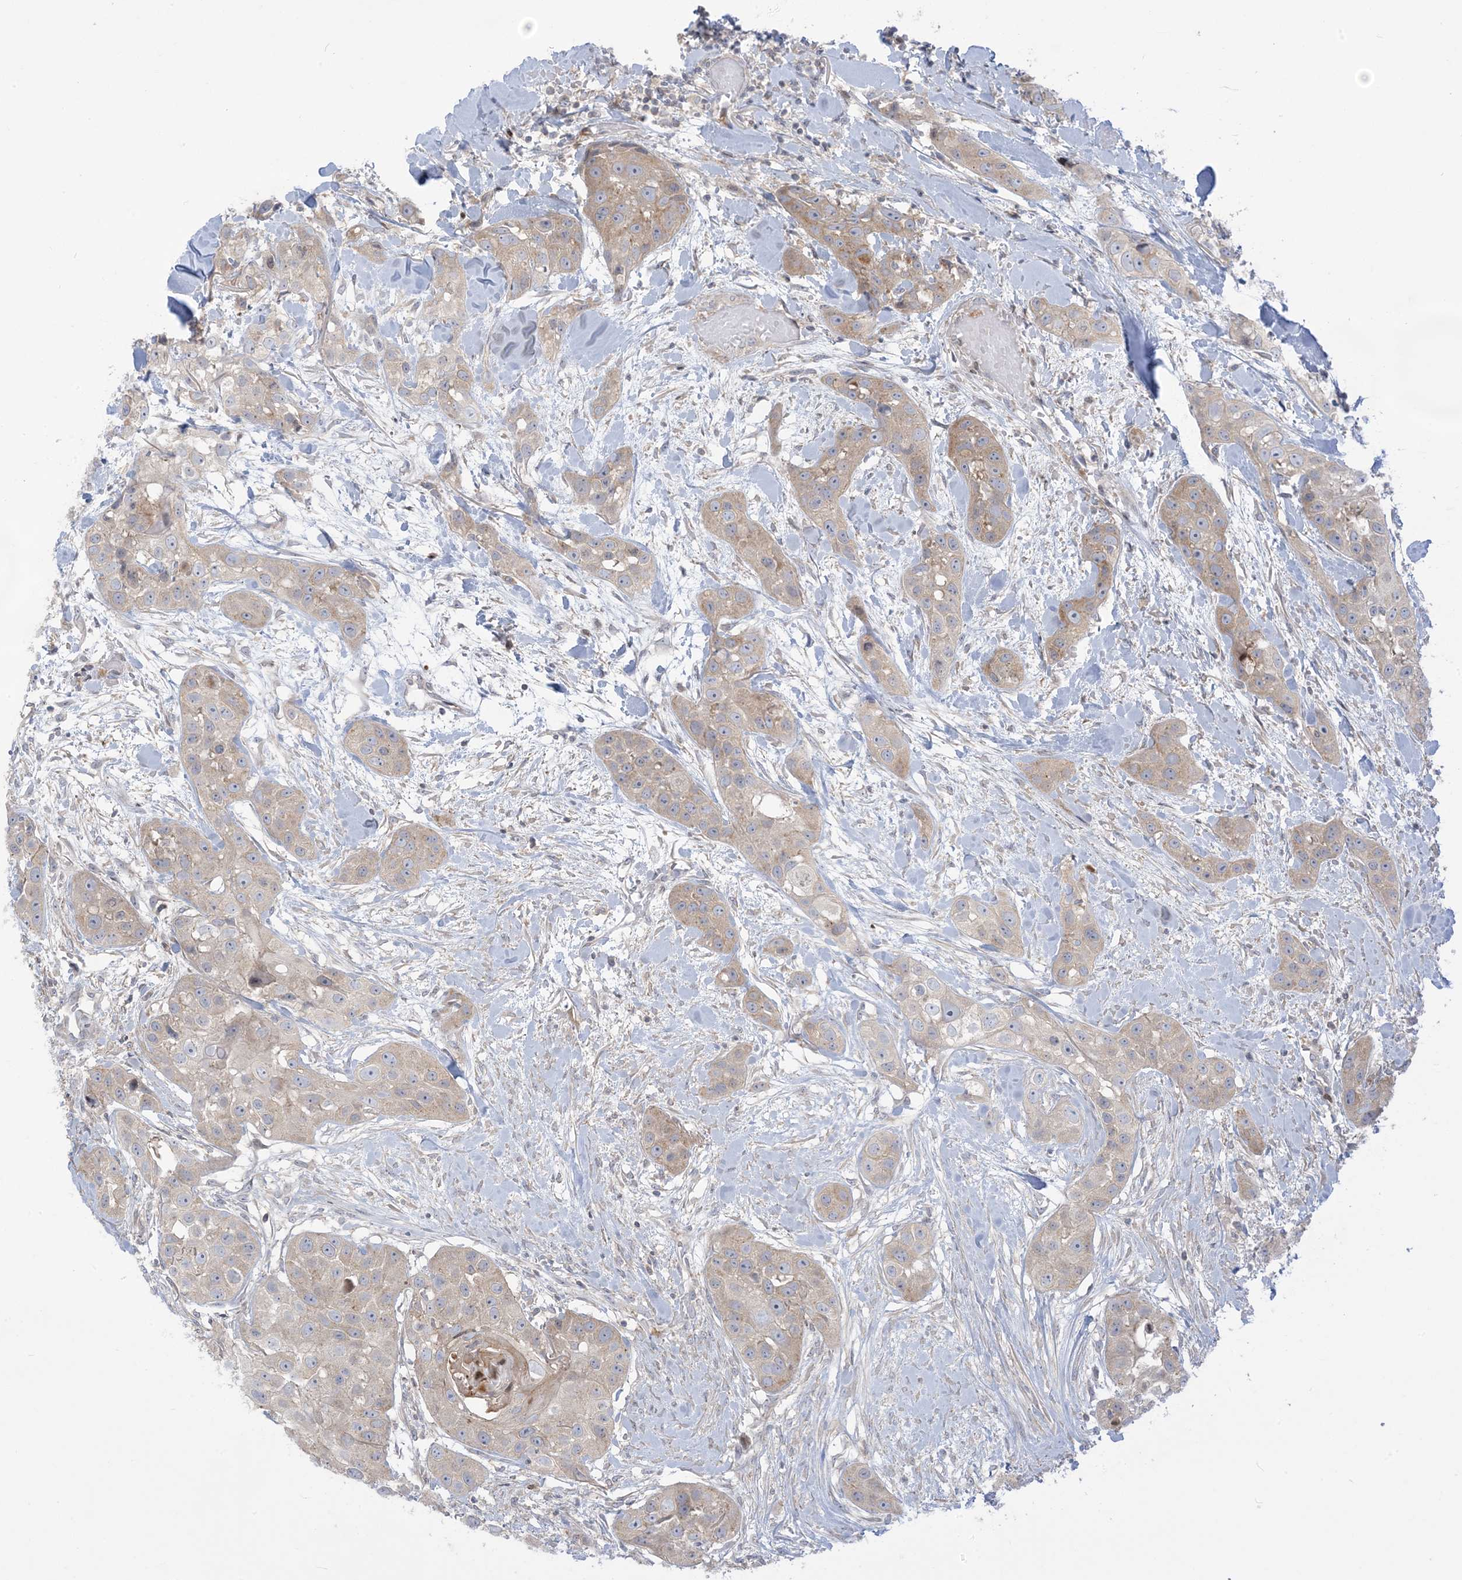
{"staining": {"intensity": "weak", "quantity": "25%-75%", "location": "cytoplasmic/membranous"}, "tissue": "head and neck cancer", "cell_type": "Tumor cells", "image_type": "cancer", "snomed": [{"axis": "morphology", "description": "Normal tissue, NOS"}, {"axis": "morphology", "description": "Squamous cell carcinoma, NOS"}, {"axis": "topography", "description": "Skeletal muscle"}, {"axis": "topography", "description": "Head-Neck"}], "caption": "Immunohistochemical staining of squamous cell carcinoma (head and neck) shows weak cytoplasmic/membranous protein positivity in approximately 25%-75% of tumor cells.", "gene": "AFTPH", "patient": {"sex": "male", "age": 51}}